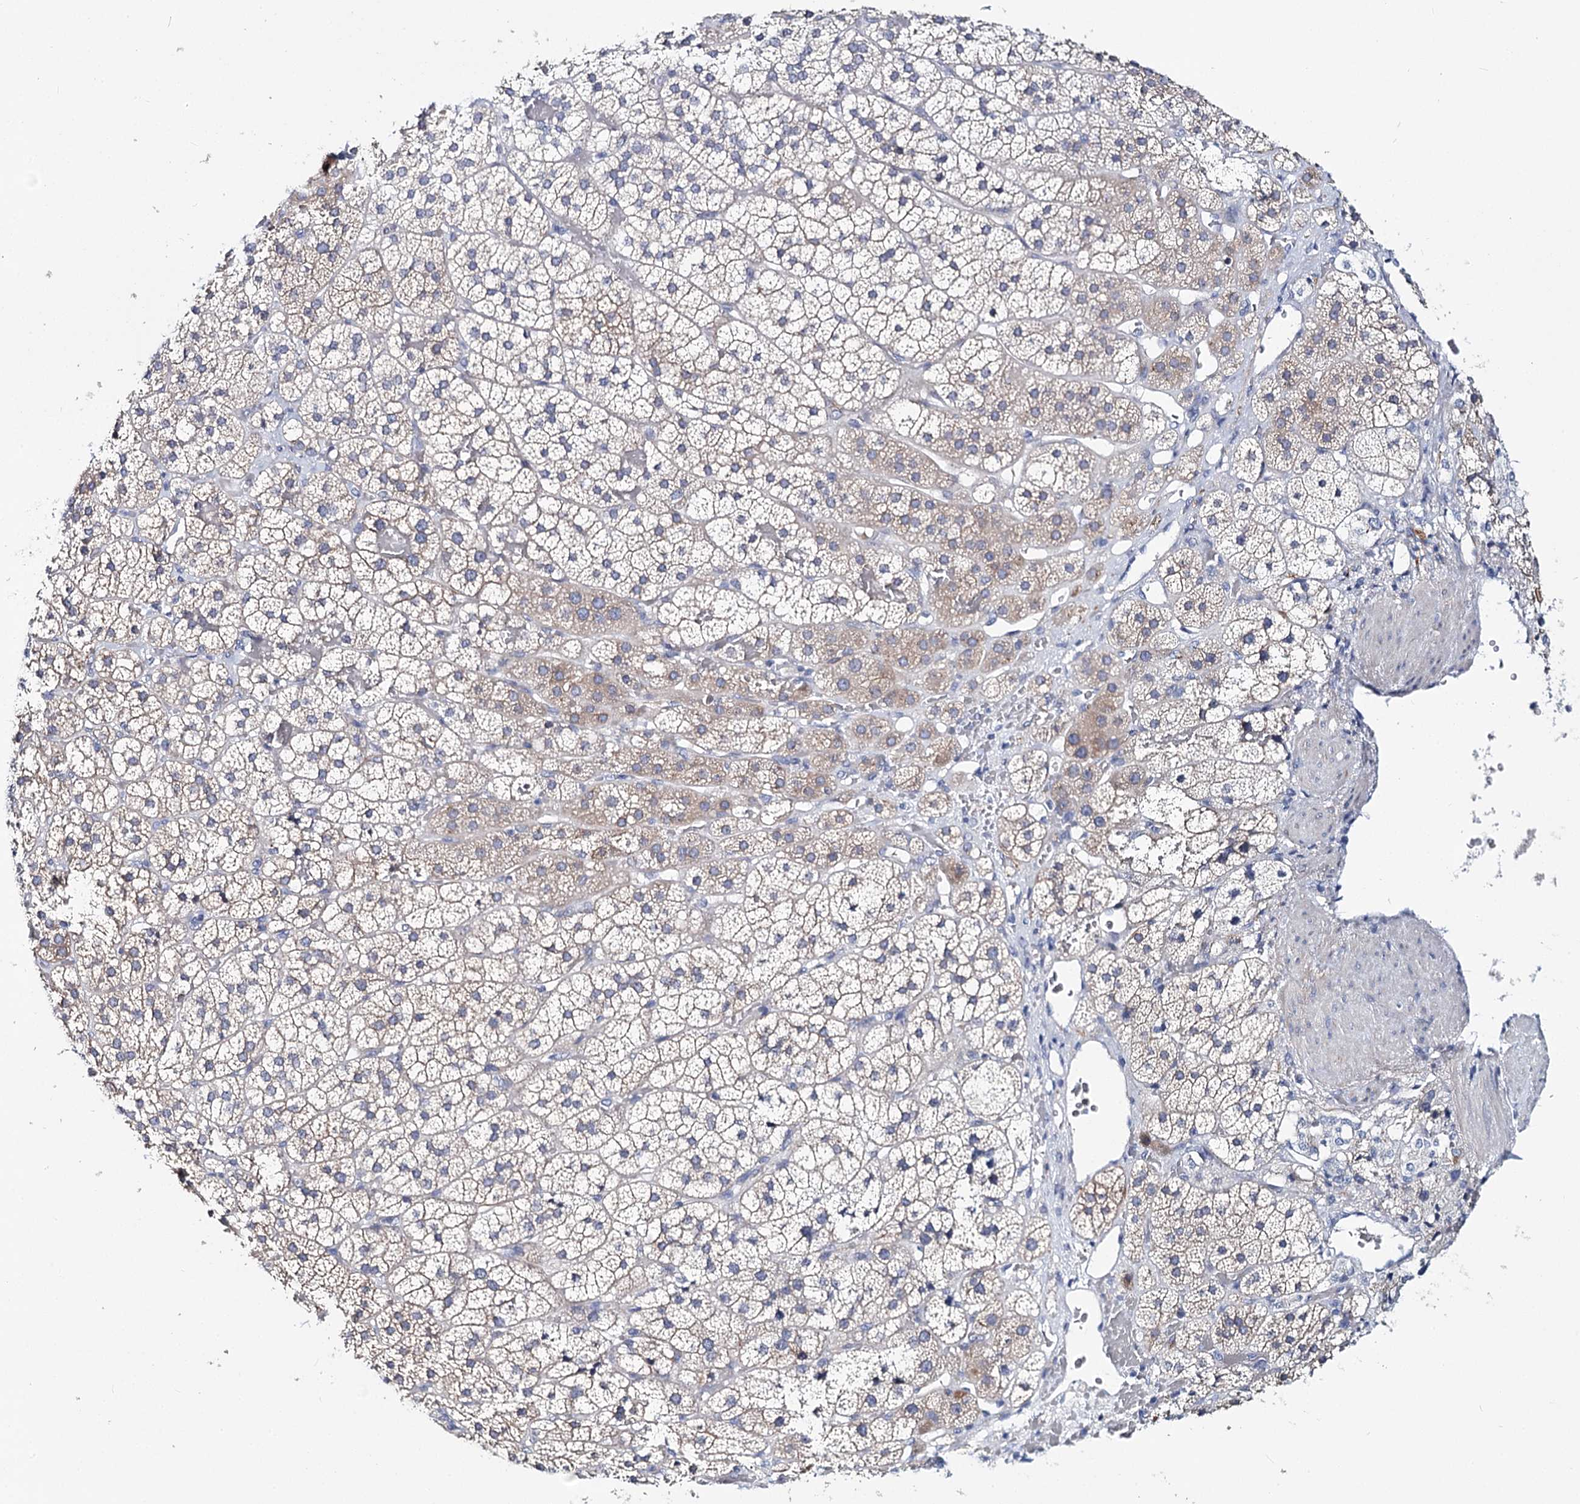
{"staining": {"intensity": "weak", "quantity": "<25%", "location": "cytoplasmic/membranous"}, "tissue": "adrenal gland", "cell_type": "Glandular cells", "image_type": "normal", "snomed": [{"axis": "morphology", "description": "Normal tissue, NOS"}, {"axis": "topography", "description": "Adrenal gland"}], "caption": "Immunohistochemistry of benign adrenal gland exhibits no positivity in glandular cells. (DAB (3,3'-diaminobenzidine) immunohistochemistry (IHC), high magnification).", "gene": "TEX12", "patient": {"sex": "female", "age": 44}}